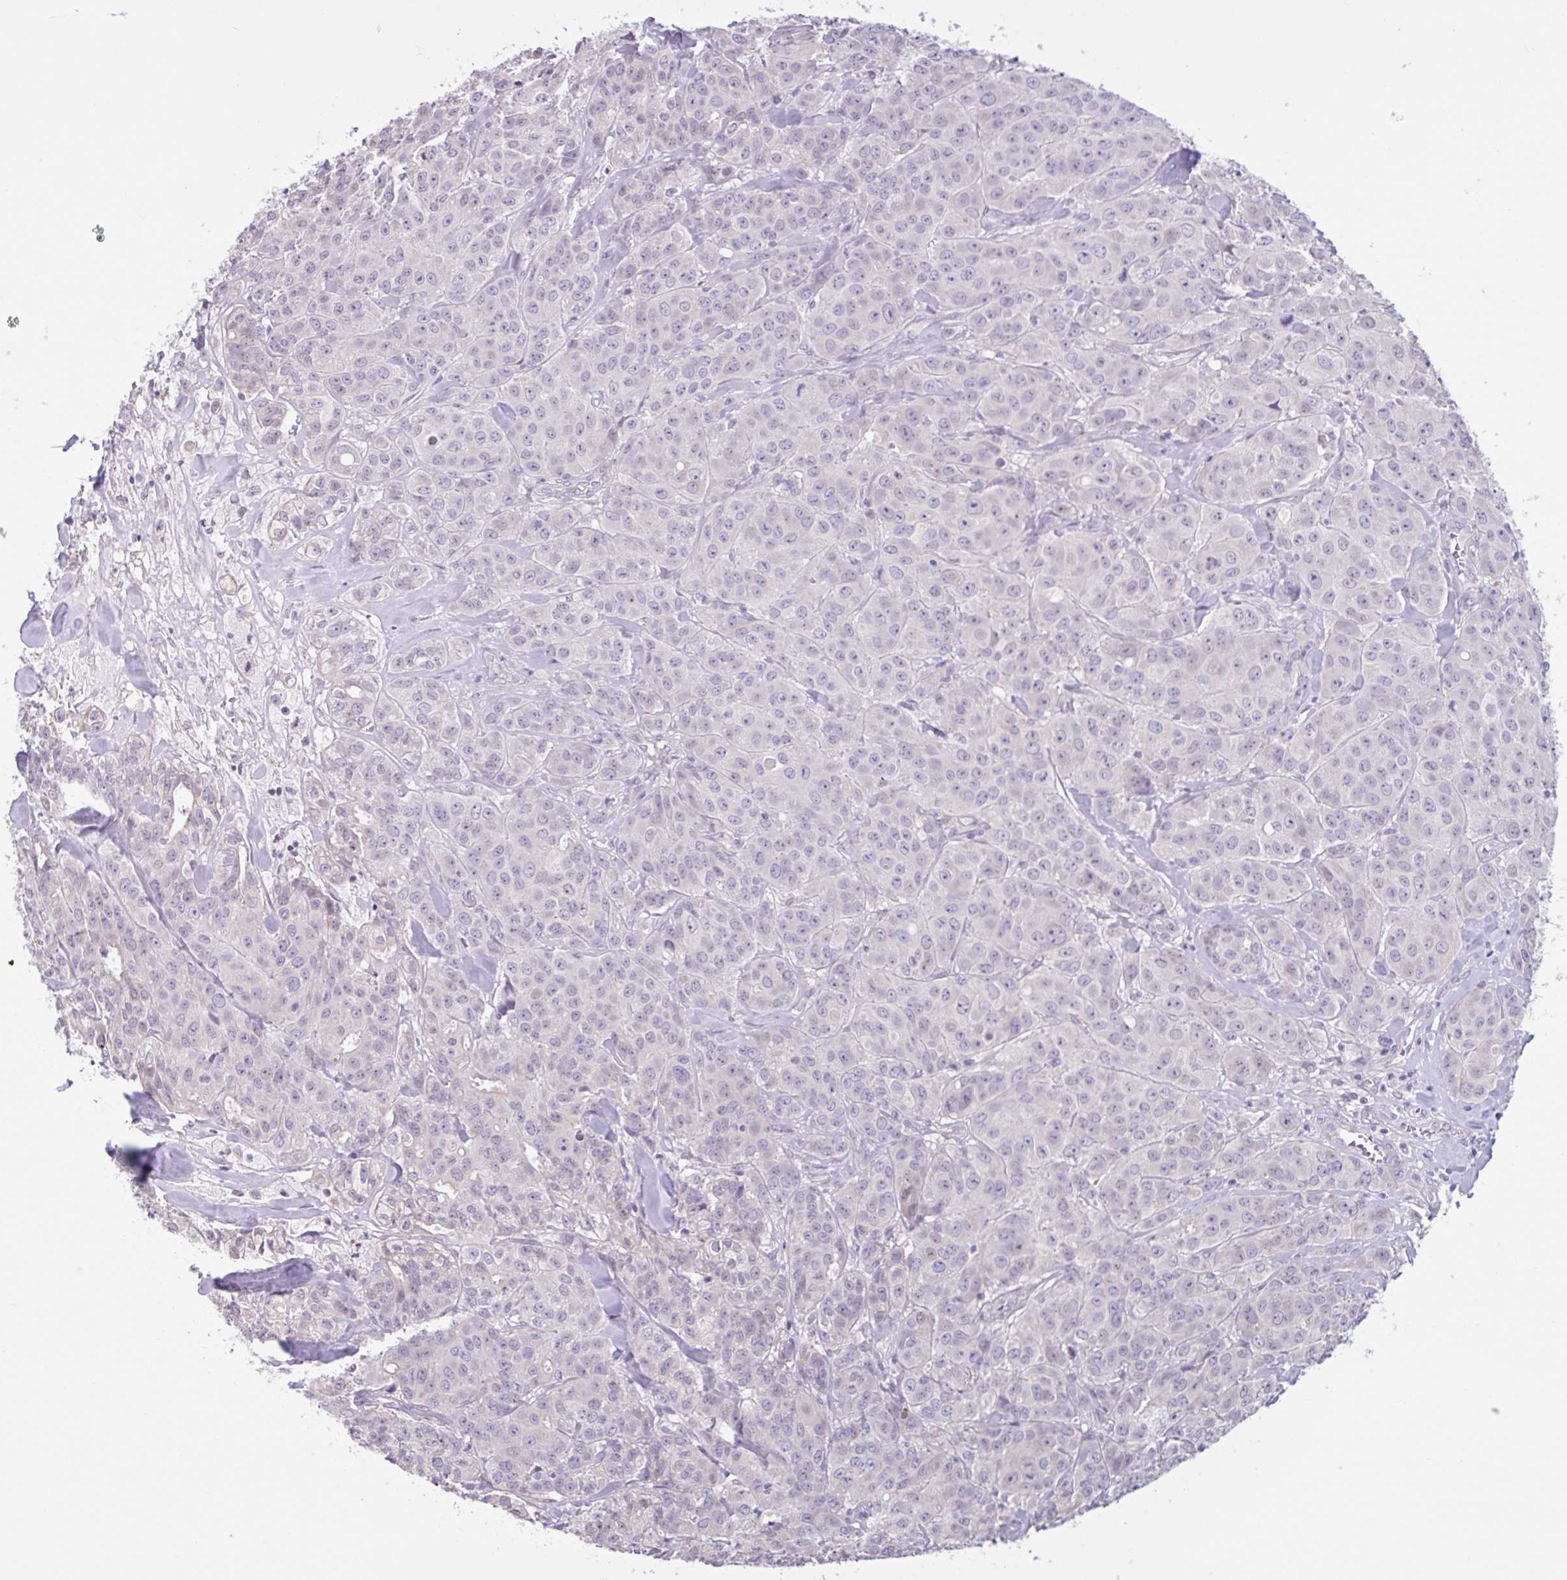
{"staining": {"intensity": "negative", "quantity": "none", "location": "none"}, "tissue": "breast cancer", "cell_type": "Tumor cells", "image_type": "cancer", "snomed": [{"axis": "morphology", "description": "Normal tissue, NOS"}, {"axis": "morphology", "description": "Duct carcinoma"}, {"axis": "topography", "description": "Breast"}], "caption": "Human intraductal carcinoma (breast) stained for a protein using immunohistochemistry reveals no expression in tumor cells.", "gene": "CDH19", "patient": {"sex": "female", "age": 43}}